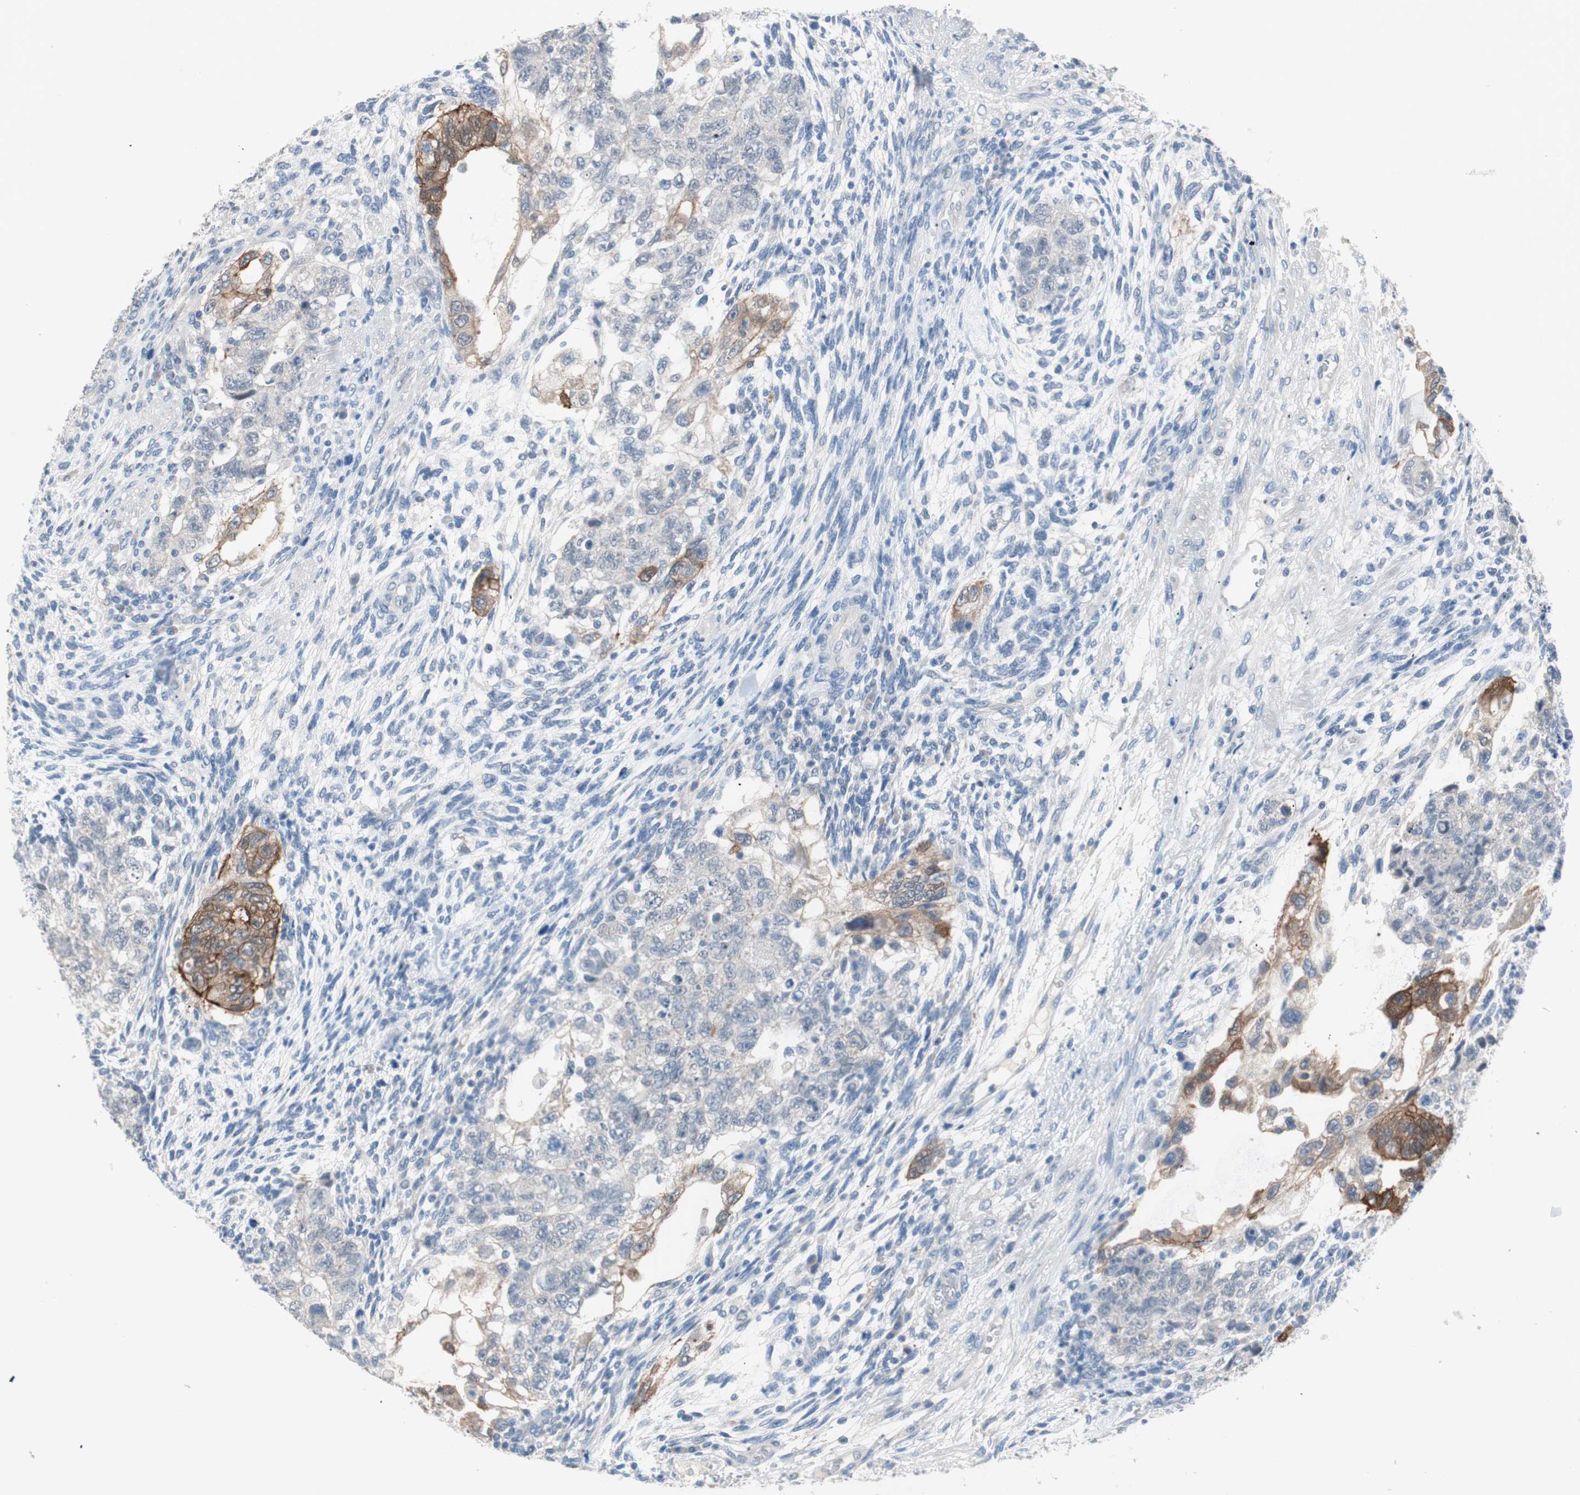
{"staining": {"intensity": "strong", "quantity": "<25%", "location": "cytoplasmic/membranous"}, "tissue": "testis cancer", "cell_type": "Tumor cells", "image_type": "cancer", "snomed": [{"axis": "morphology", "description": "Normal tissue, NOS"}, {"axis": "morphology", "description": "Carcinoma, Embryonal, NOS"}, {"axis": "topography", "description": "Testis"}], "caption": "This is an image of IHC staining of testis cancer (embryonal carcinoma), which shows strong positivity in the cytoplasmic/membranous of tumor cells.", "gene": "VIL1", "patient": {"sex": "male", "age": 36}}